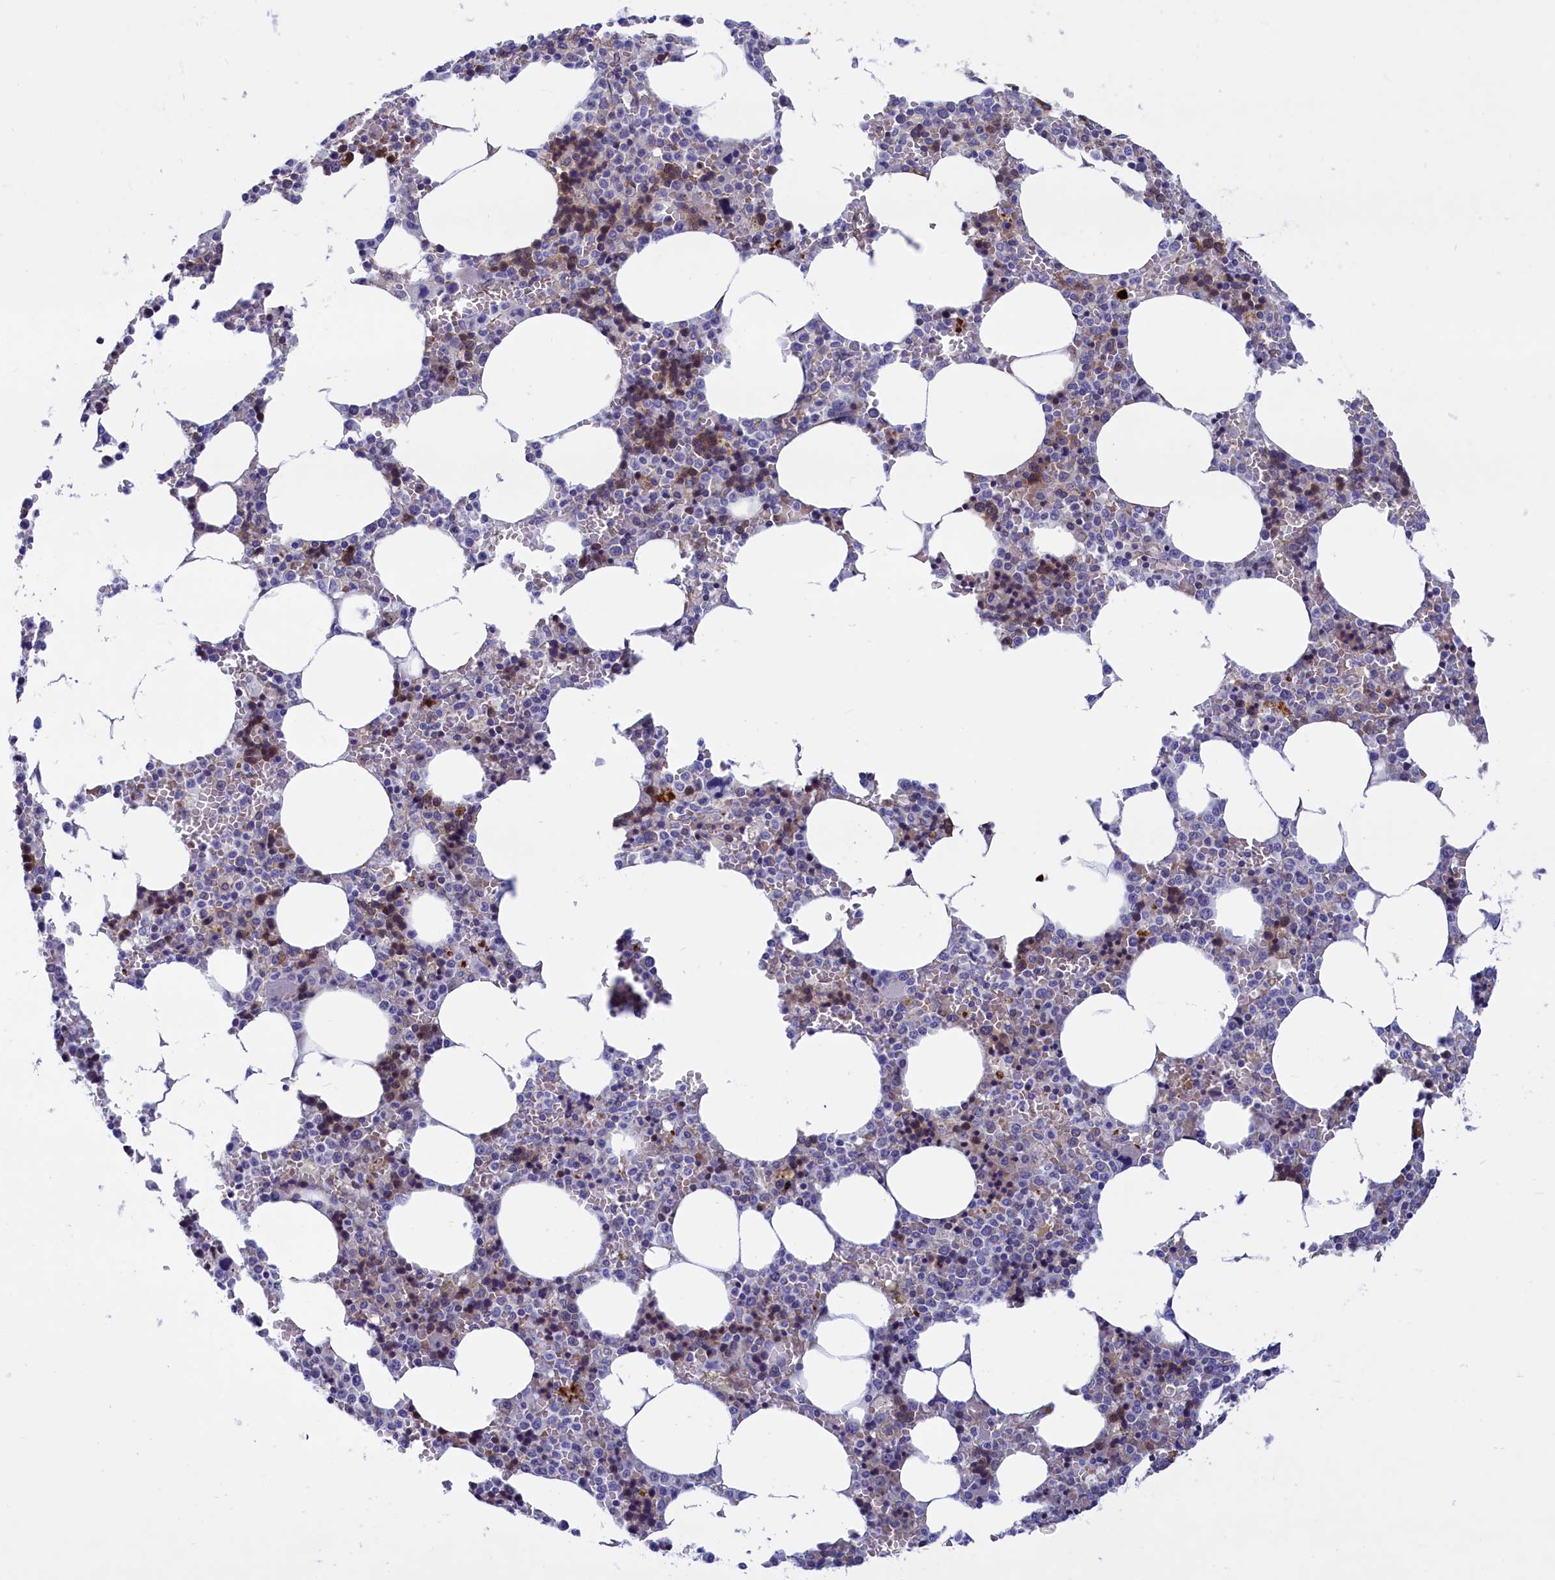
{"staining": {"intensity": "moderate", "quantity": "<25%", "location": "nuclear"}, "tissue": "bone marrow", "cell_type": "Hematopoietic cells", "image_type": "normal", "snomed": [{"axis": "morphology", "description": "Normal tissue, NOS"}, {"axis": "topography", "description": "Bone marrow"}], "caption": "IHC staining of normal bone marrow, which shows low levels of moderate nuclear staining in about <25% of hematopoietic cells indicating moderate nuclear protein staining. The staining was performed using DAB (brown) for protein detection and nuclei were counterstained in hematoxylin (blue).", "gene": "ABCC12", "patient": {"sex": "male", "age": 70}}